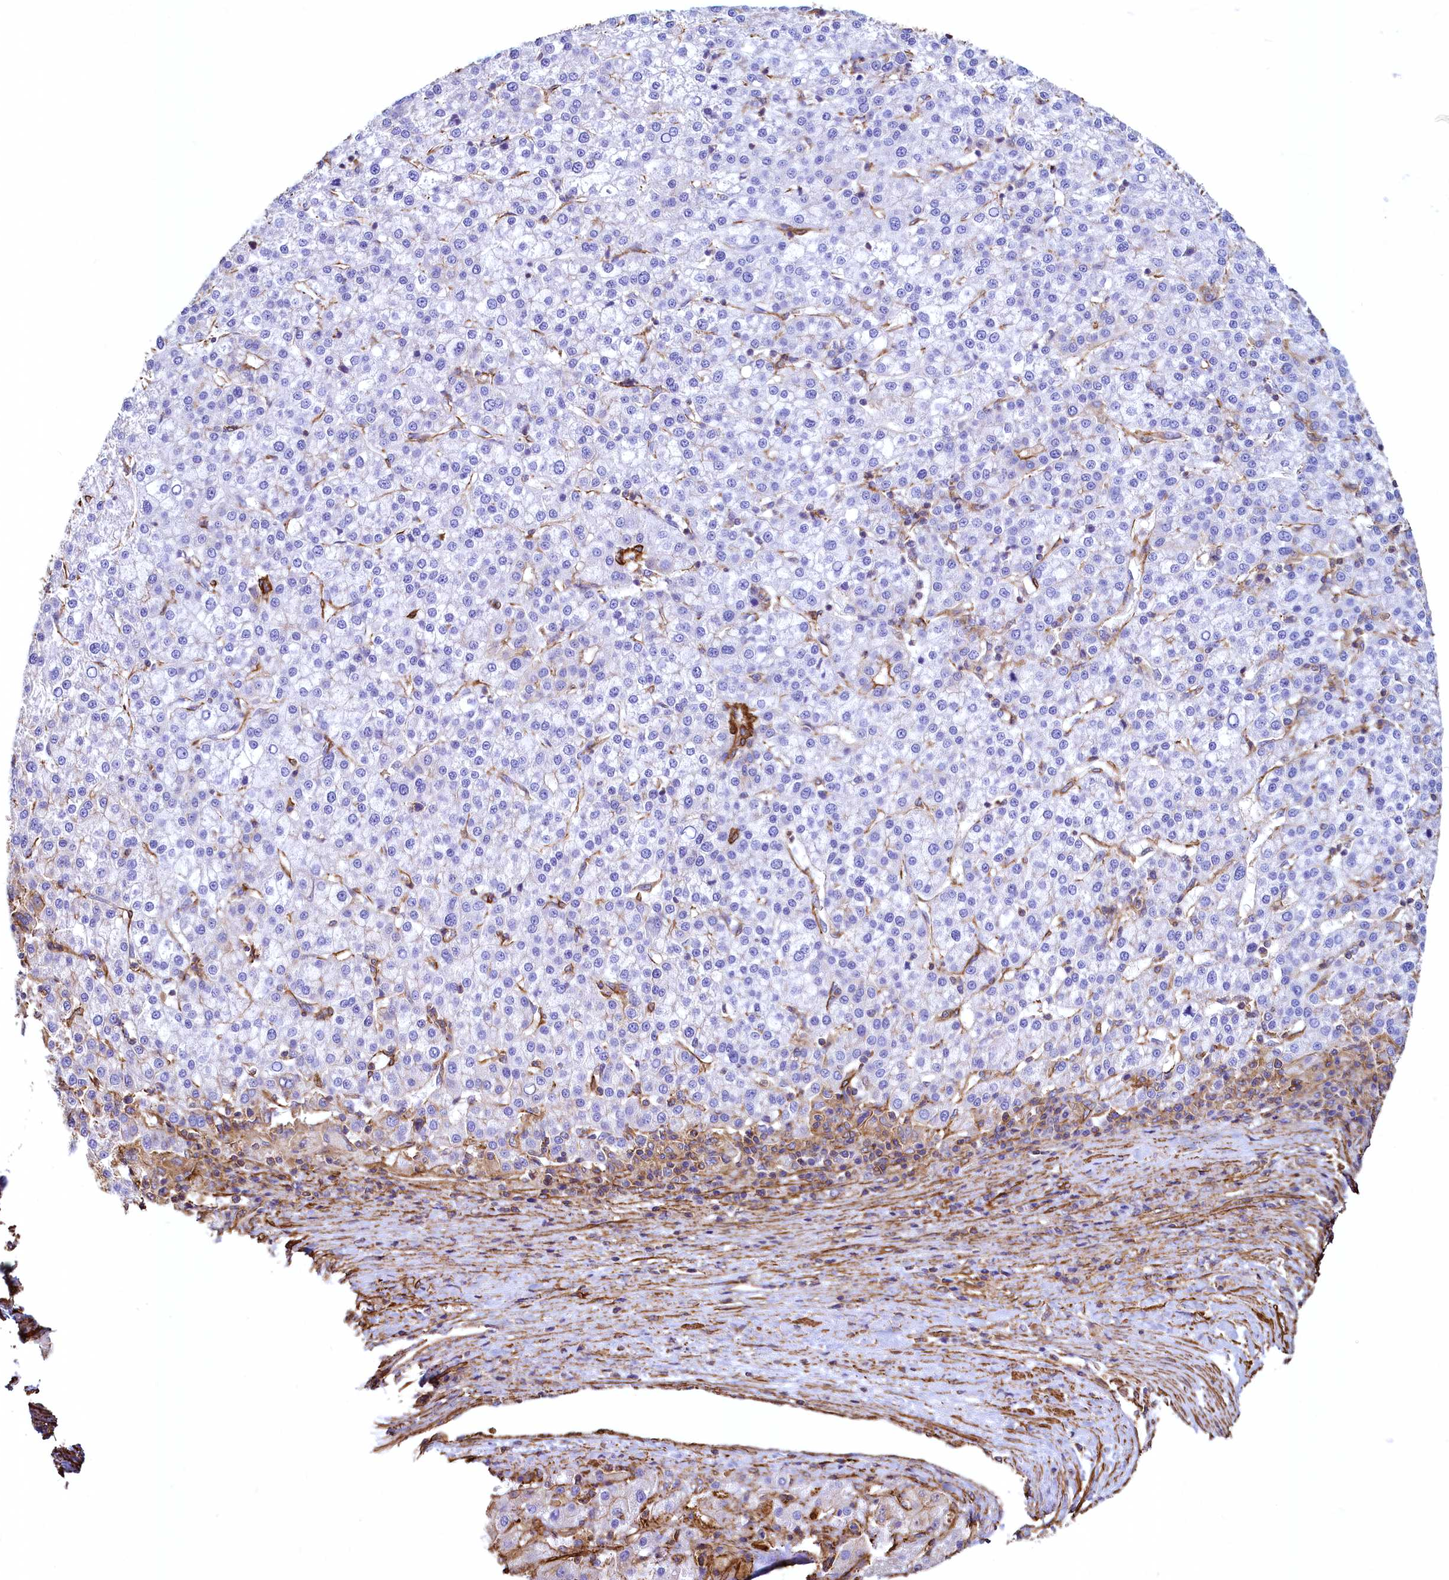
{"staining": {"intensity": "negative", "quantity": "none", "location": "none"}, "tissue": "liver cancer", "cell_type": "Tumor cells", "image_type": "cancer", "snomed": [{"axis": "morphology", "description": "Carcinoma, Hepatocellular, NOS"}, {"axis": "topography", "description": "Liver"}], "caption": "High magnification brightfield microscopy of liver cancer stained with DAB (brown) and counterstained with hematoxylin (blue): tumor cells show no significant expression.", "gene": "THBS1", "patient": {"sex": "female", "age": 58}}